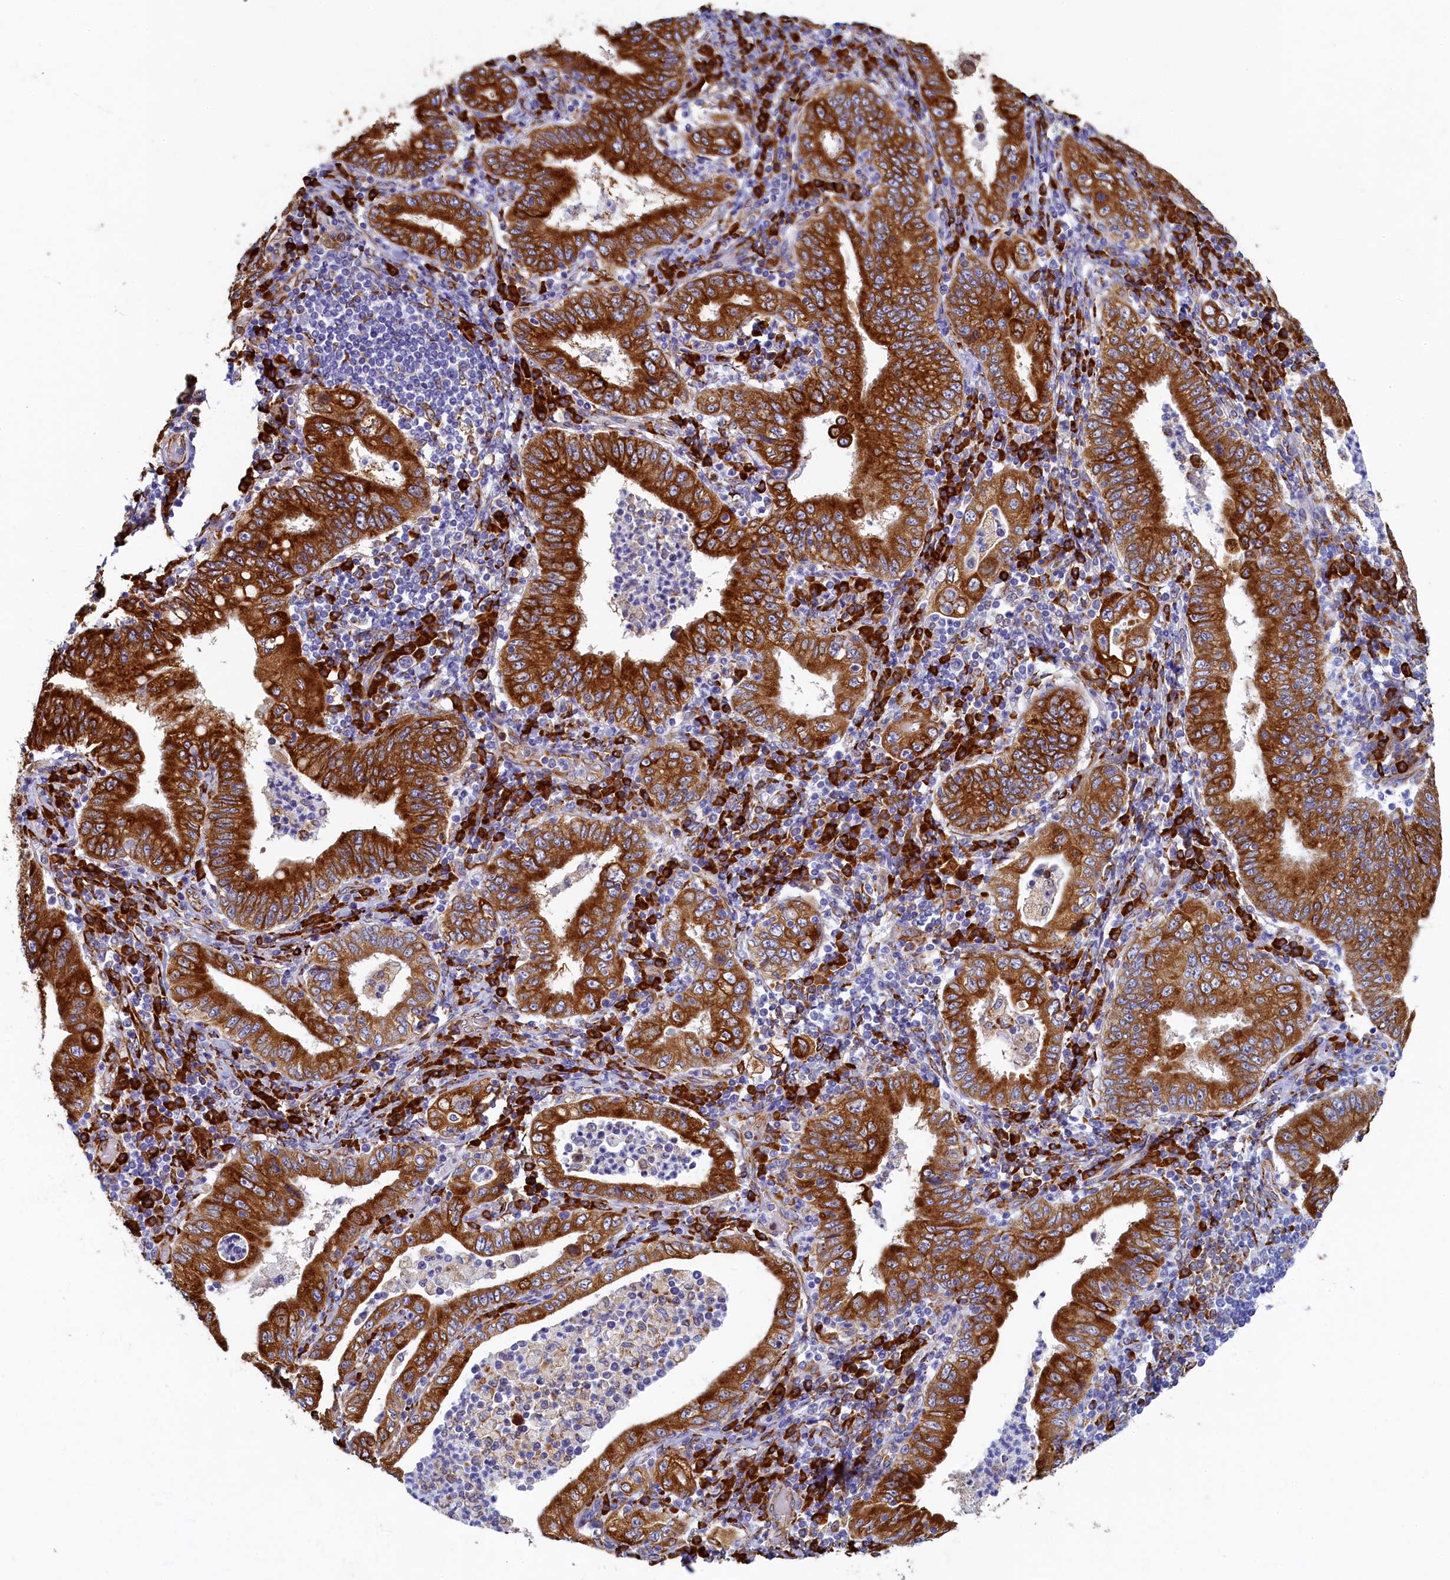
{"staining": {"intensity": "strong", "quantity": ">75%", "location": "cytoplasmic/membranous"}, "tissue": "stomach cancer", "cell_type": "Tumor cells", "image_type": "cancer", "snomed": [{"axis": "morphology", "description": "Normal tissue, NOS"}, {"axis": "morphology", "description": "Adenocarcinoma, NOS"}, {"axis": "topography", "description": "Esophagus"}, {"axis": "topography", "description": "Stomach, upper"}, {"axis": "topography", "description": "Peripheral nerve tissue"}], "caption": "This micrograph demonstrates immunohistochemistry (IHC) staining of stomach adenocarcinoma, with high strong cytoplasmic/membranous staining in about >75% of tumor cells.", "gene": "TMEM18", "patient": {"sex": "male", "age": 62}}